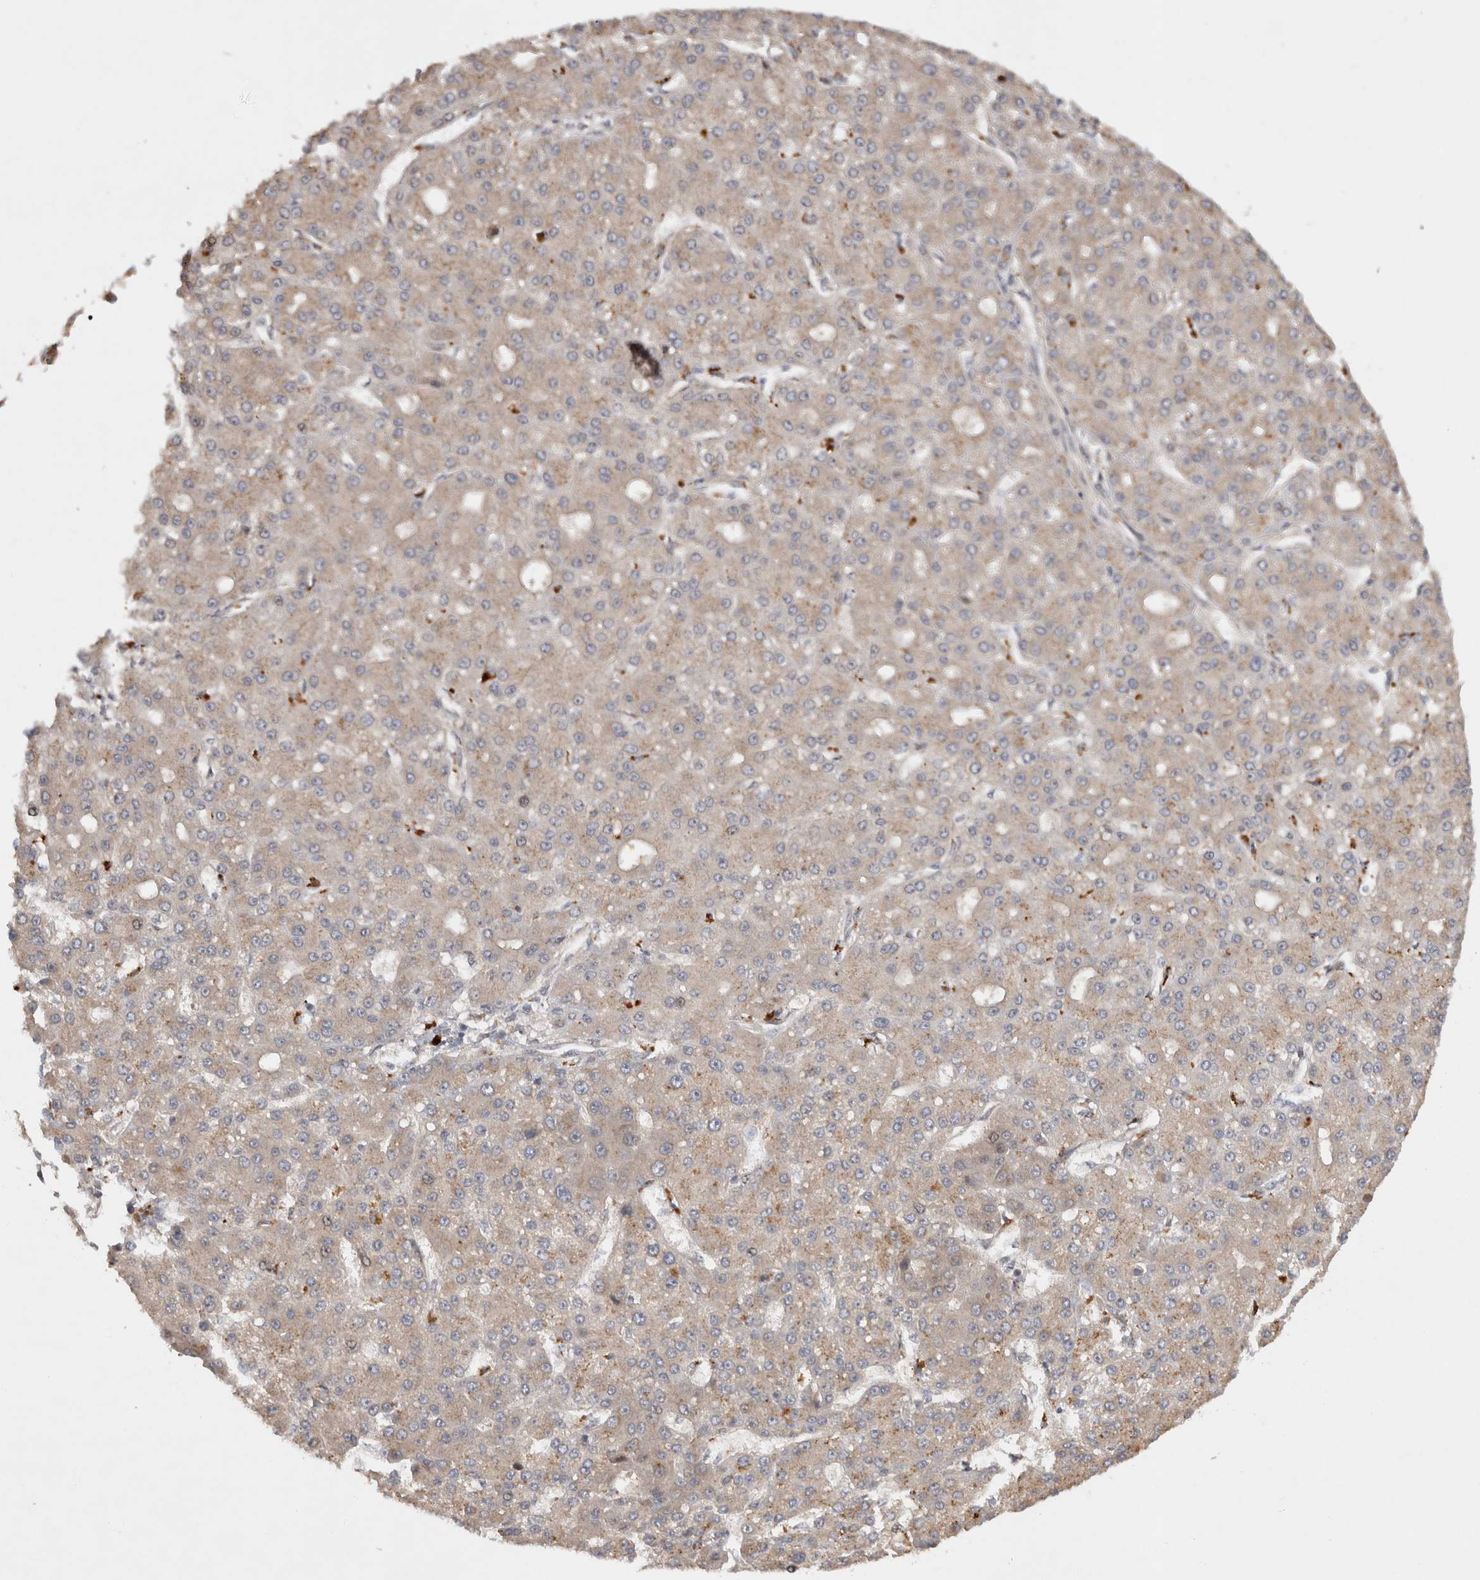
{"staining": {"intensity": "weak", "quantity": "<25%", "location": "cytoplasmic/membranous"}, "tissue": "liver cancer", "cell_type": "Tumor cells", "image_type": "cancer", "snomed": [{"axis": "morphology", "description": "Carcinoma, Hepatocellular, NOS"}, {"axis": "topography", "description": "Liver"}], "caption": "The micrograph shows no staining of tumor cells in liver hepatocellular carcinoma.", "gene": "HTT", "patient": {"sex": "male", "age": 67}}